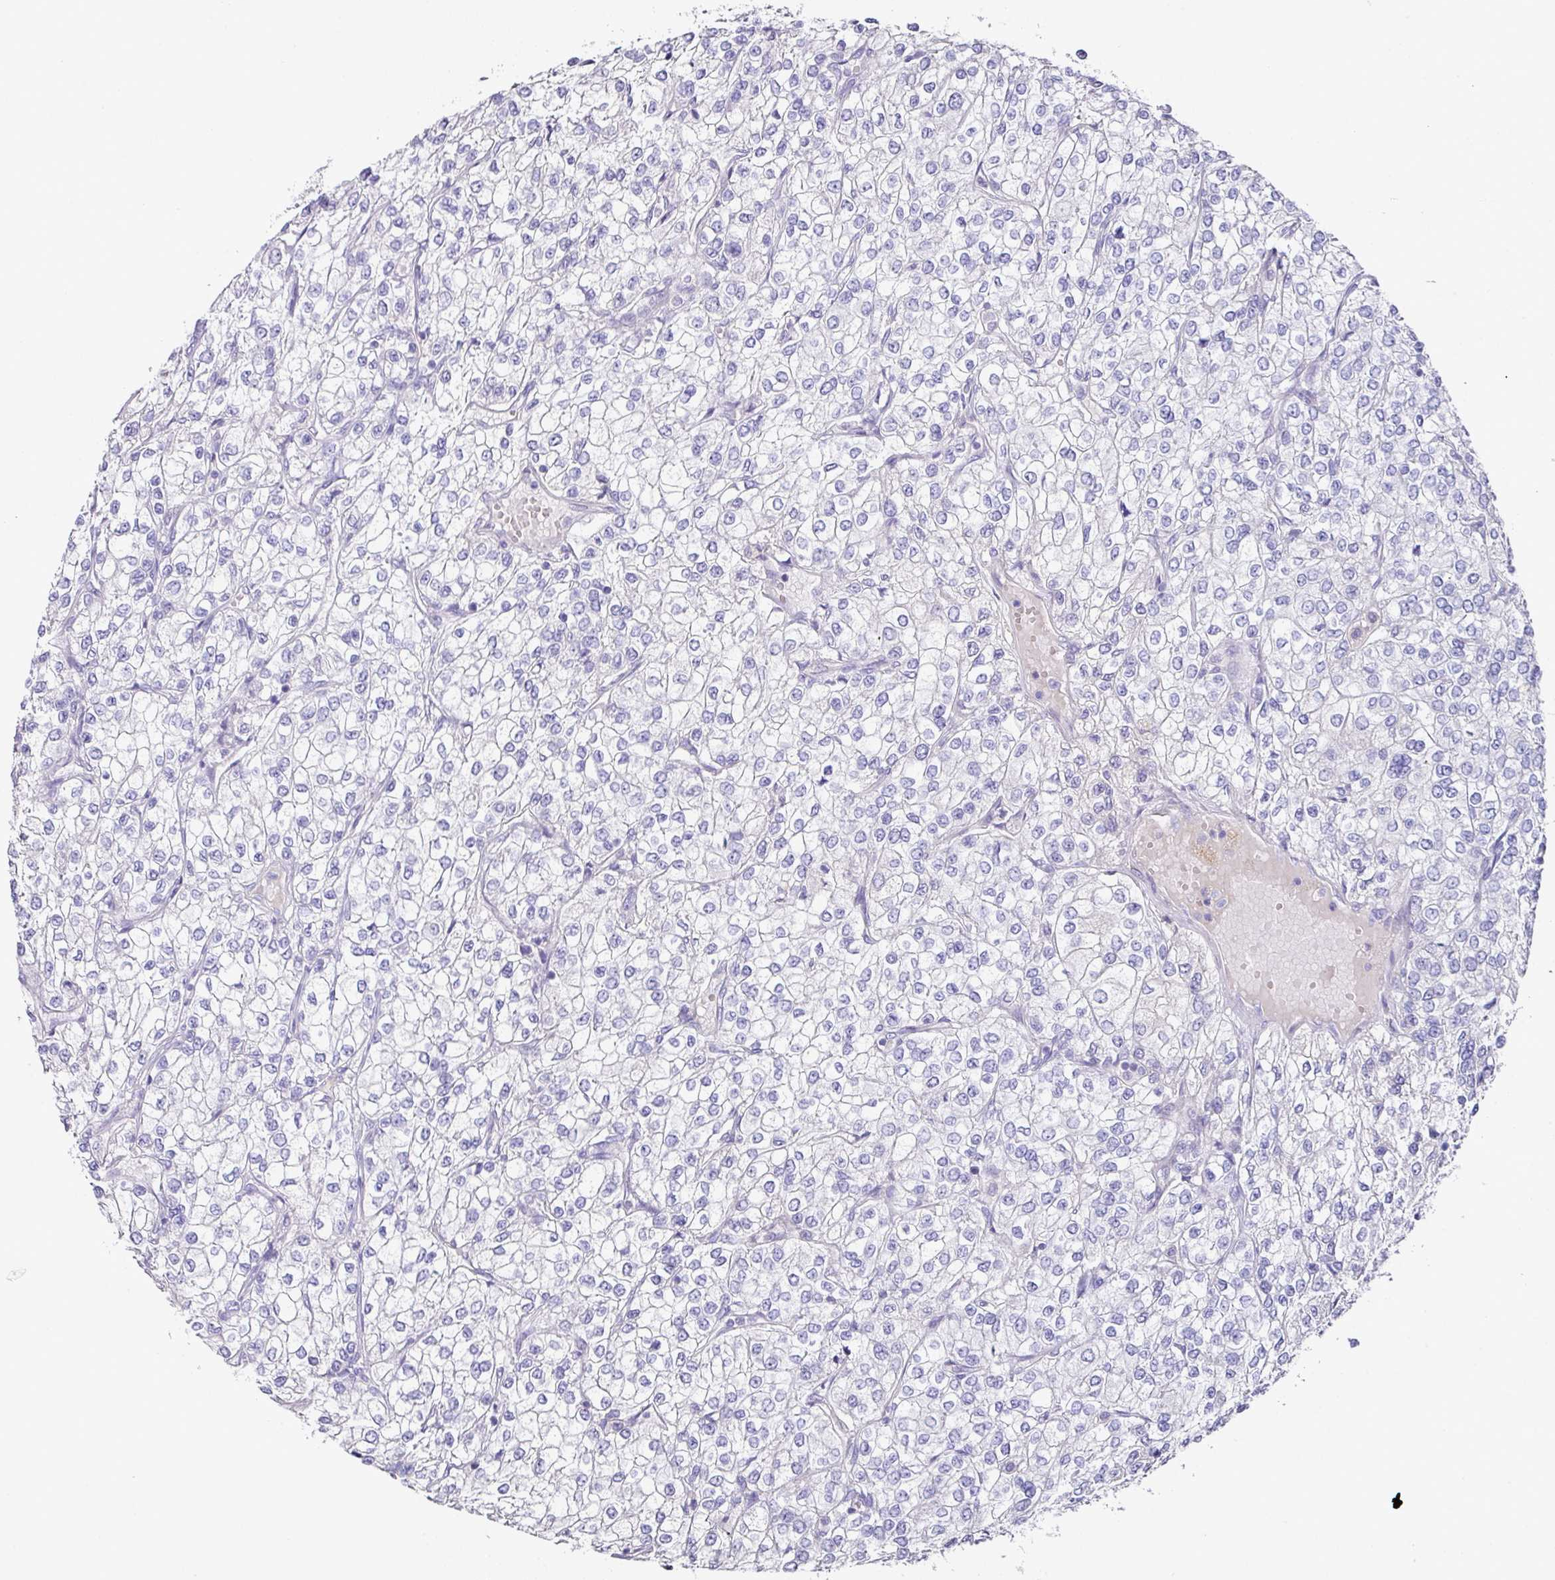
{"staining": {"intensity": "negative", "quantity": "none", "location": "none"}, "tissue": "renal cancer", "cell_type": "Tumor cells", "image_type": "cancer", "snomed": [{"axis": "morphology", "description": "Adenocarcinoma, NOS"}, {"axis": "topography", "description": "Kidney"}], "caption": "Adenocarcinoma (renal) was stained to show a protein in brown. There is no significant expression in tumor cells.", "gene": "TARM1", "patient": {"sex": "male", "age": 80}}